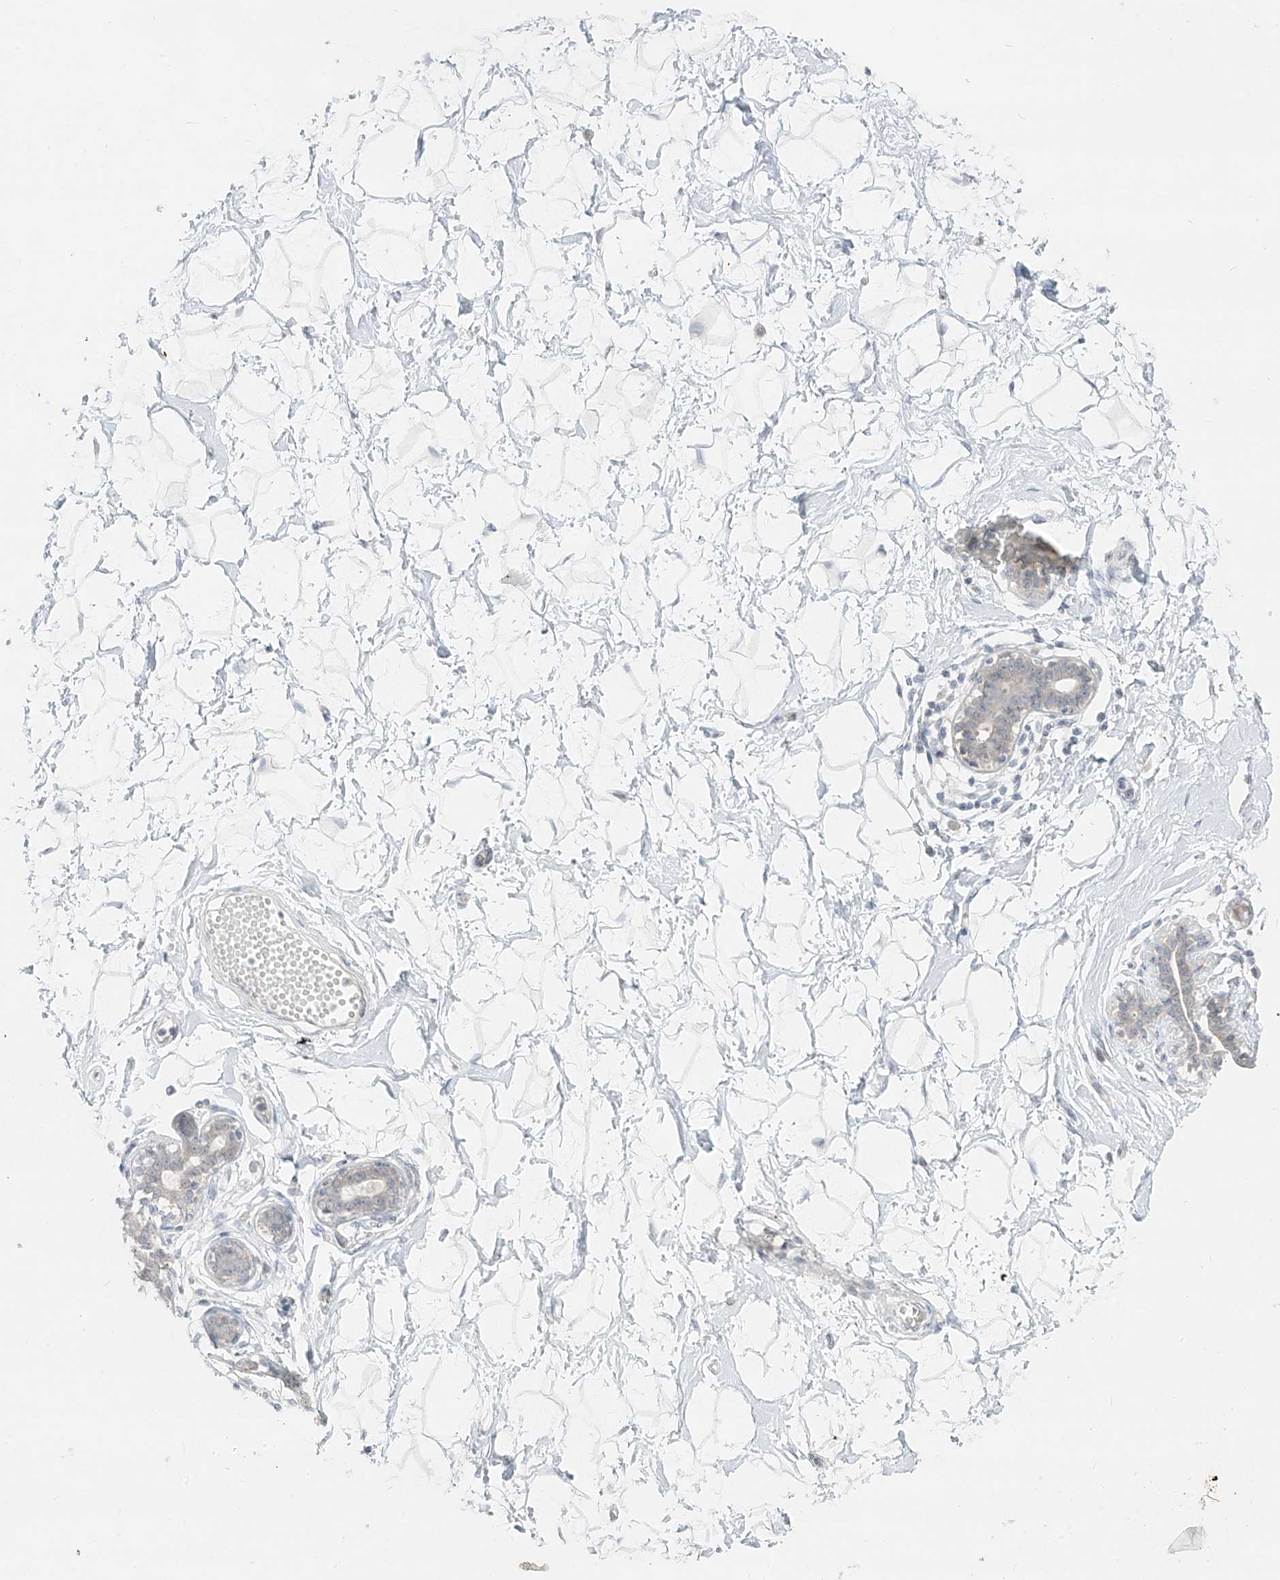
{"staining": {"intensity": "negative", "quantity": "none", "location": "none"}, "tissue": "breast", "cell_type": "Adipocytes", "image_type": "normal", "snomed": [{"axis": "morphology", "description": "Normal tissue, NOS"}, {"axis": "morphology", "description": "Adenoma, NOS"}, {"axis": "topography", "description": "Breast"}], "caption": "The micrograph displays no staining of adipocytes in benign breast.", "gene": "PRDM6", "patient": {"sex": "female", "age": 23}}